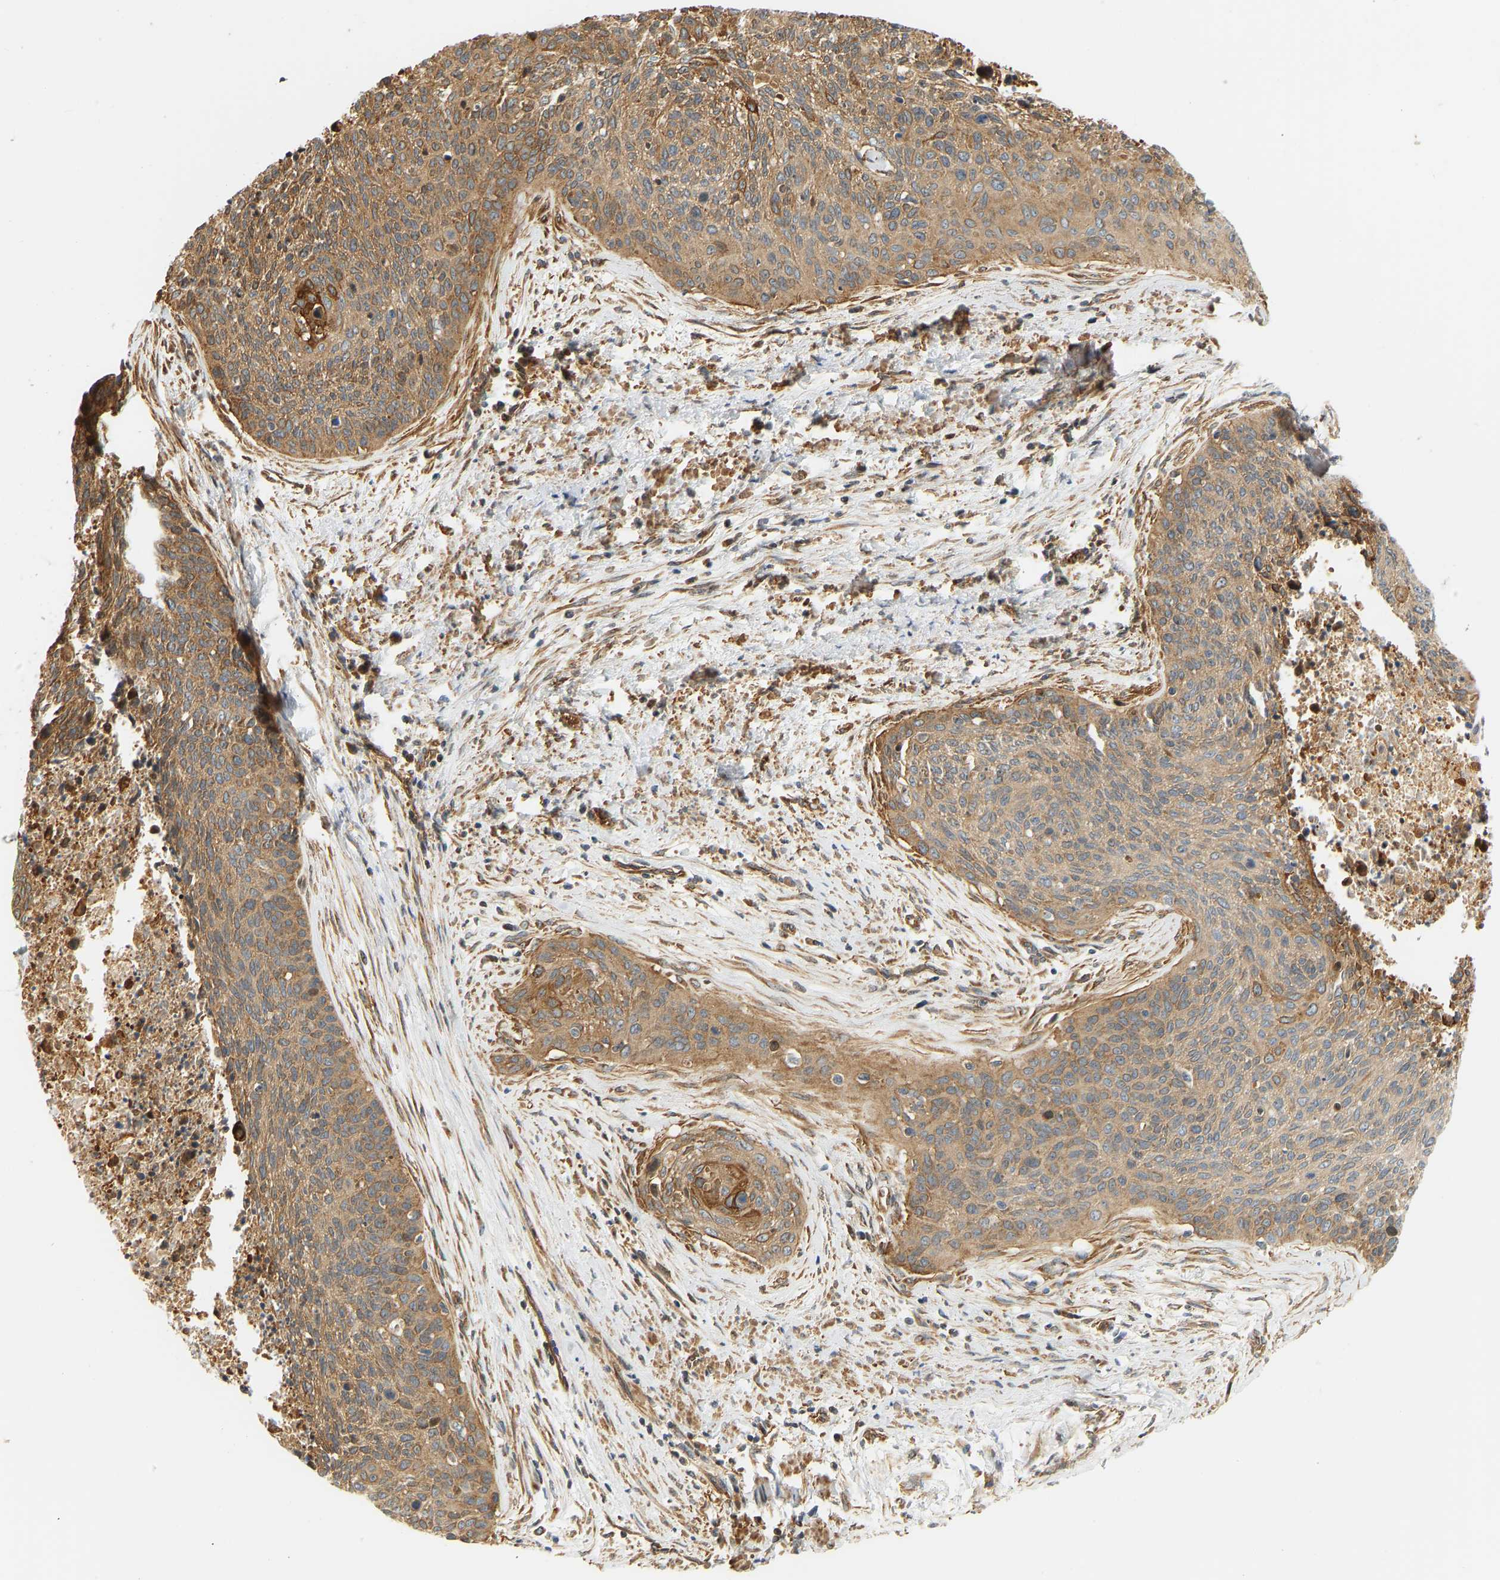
{"staining": {"intensity": "moderate", "quantity": "25%-75%", "location": "cytoplasmic/membranous"}, "tissue": "cervical cancer", "cell_type": "Tumor cells", "image_type": "cancer", "snomed": [{"axis": "morphology", "description": "Squamous cell carcinoma, NOS"}, {"axis": "topography", "description": "Cervix"}], "caption": "This is an image of immunohistochemistry staining of squamous cell carcinoma (cervical), which shows moderate positivity in the cytoplasmic/membranous of tumor cells.", "gene": "CEP57", "patient": {"sex": "female", "age": 55}}